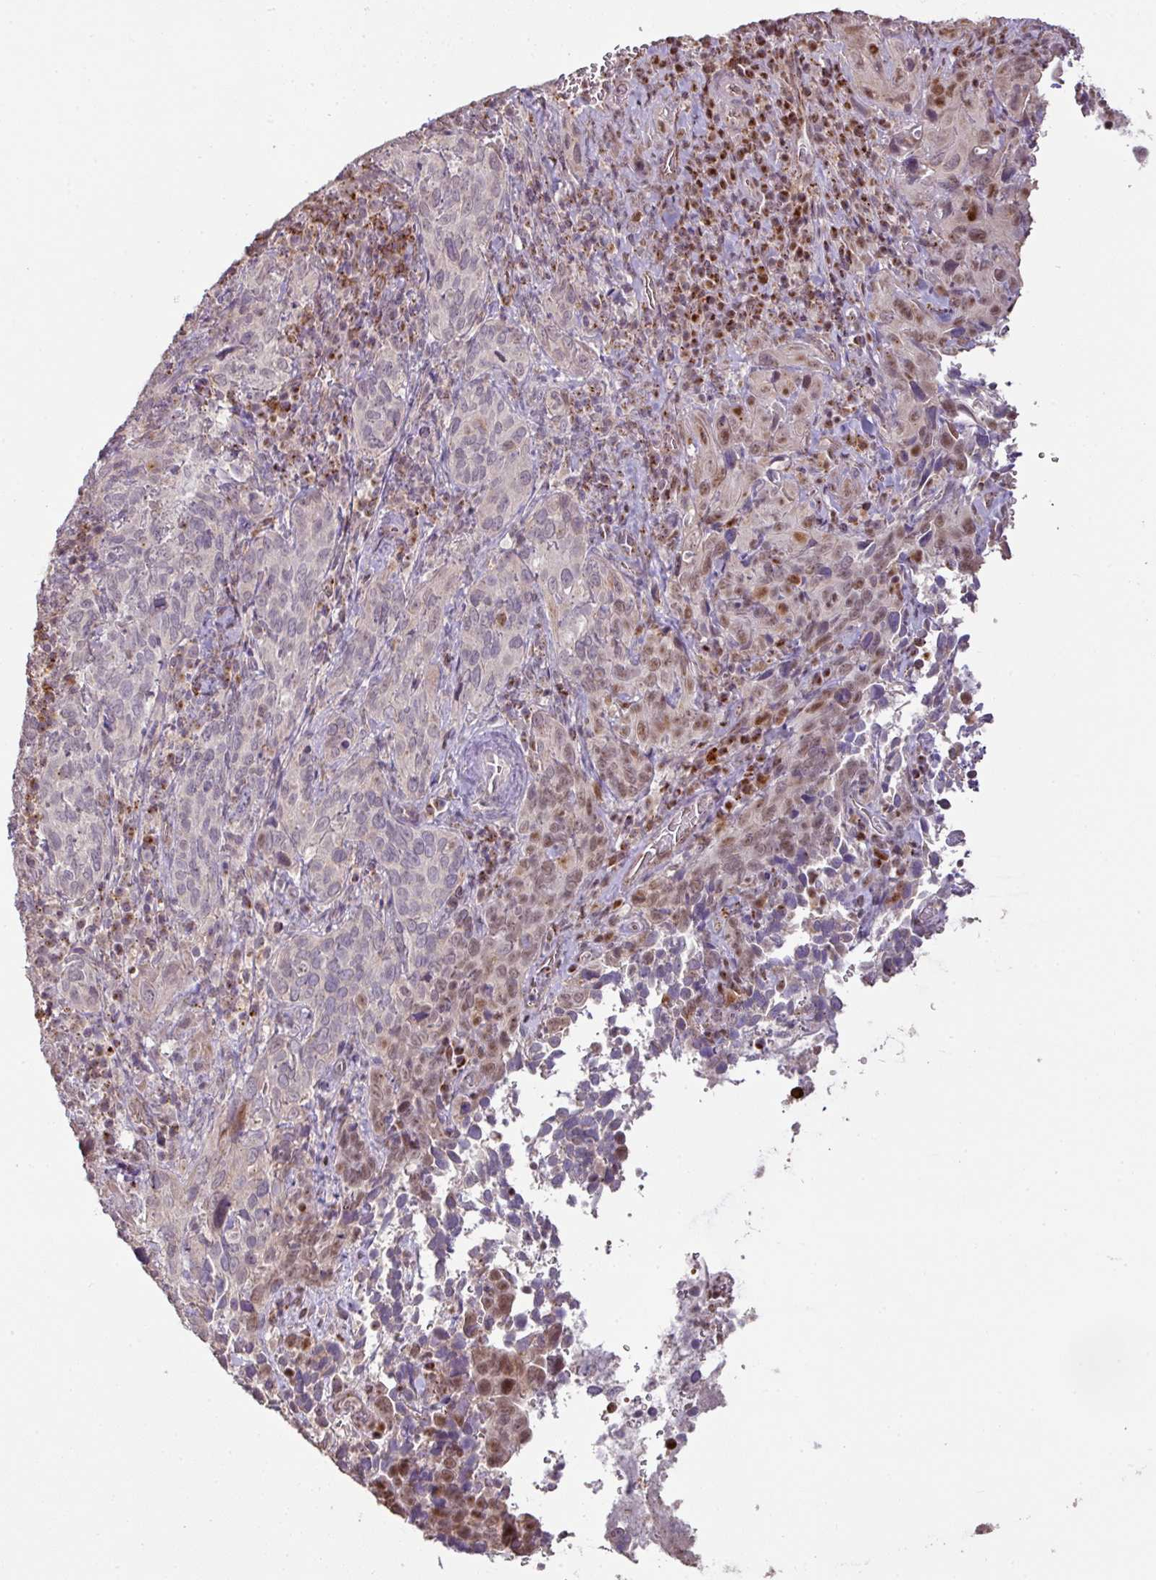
{"staining": {"intensity": "weak", "quantity": "<25%", "location": "nuclear"}, "tissue": "cervical cancer", "cell_type": "Tumor cells", "image_type": "cancer", "snomed": [{"axis": "morphology", "description": "Squamous cell carcinoma, NOS"}, {"axis": "topography", "description": "Cervix"}], "caption": "This histopathology image is of cervical cancer stained with immunohistochemistry to label a protein in brown with the nuclei are counter-stained blue. There is no staining in tumor cells. (DAB immunohistochemistry (IHC) visualized using brightfield microscopy, high magnification).", "gene": "CXCR5", "patient": {"sex": "female", "age": 51}}